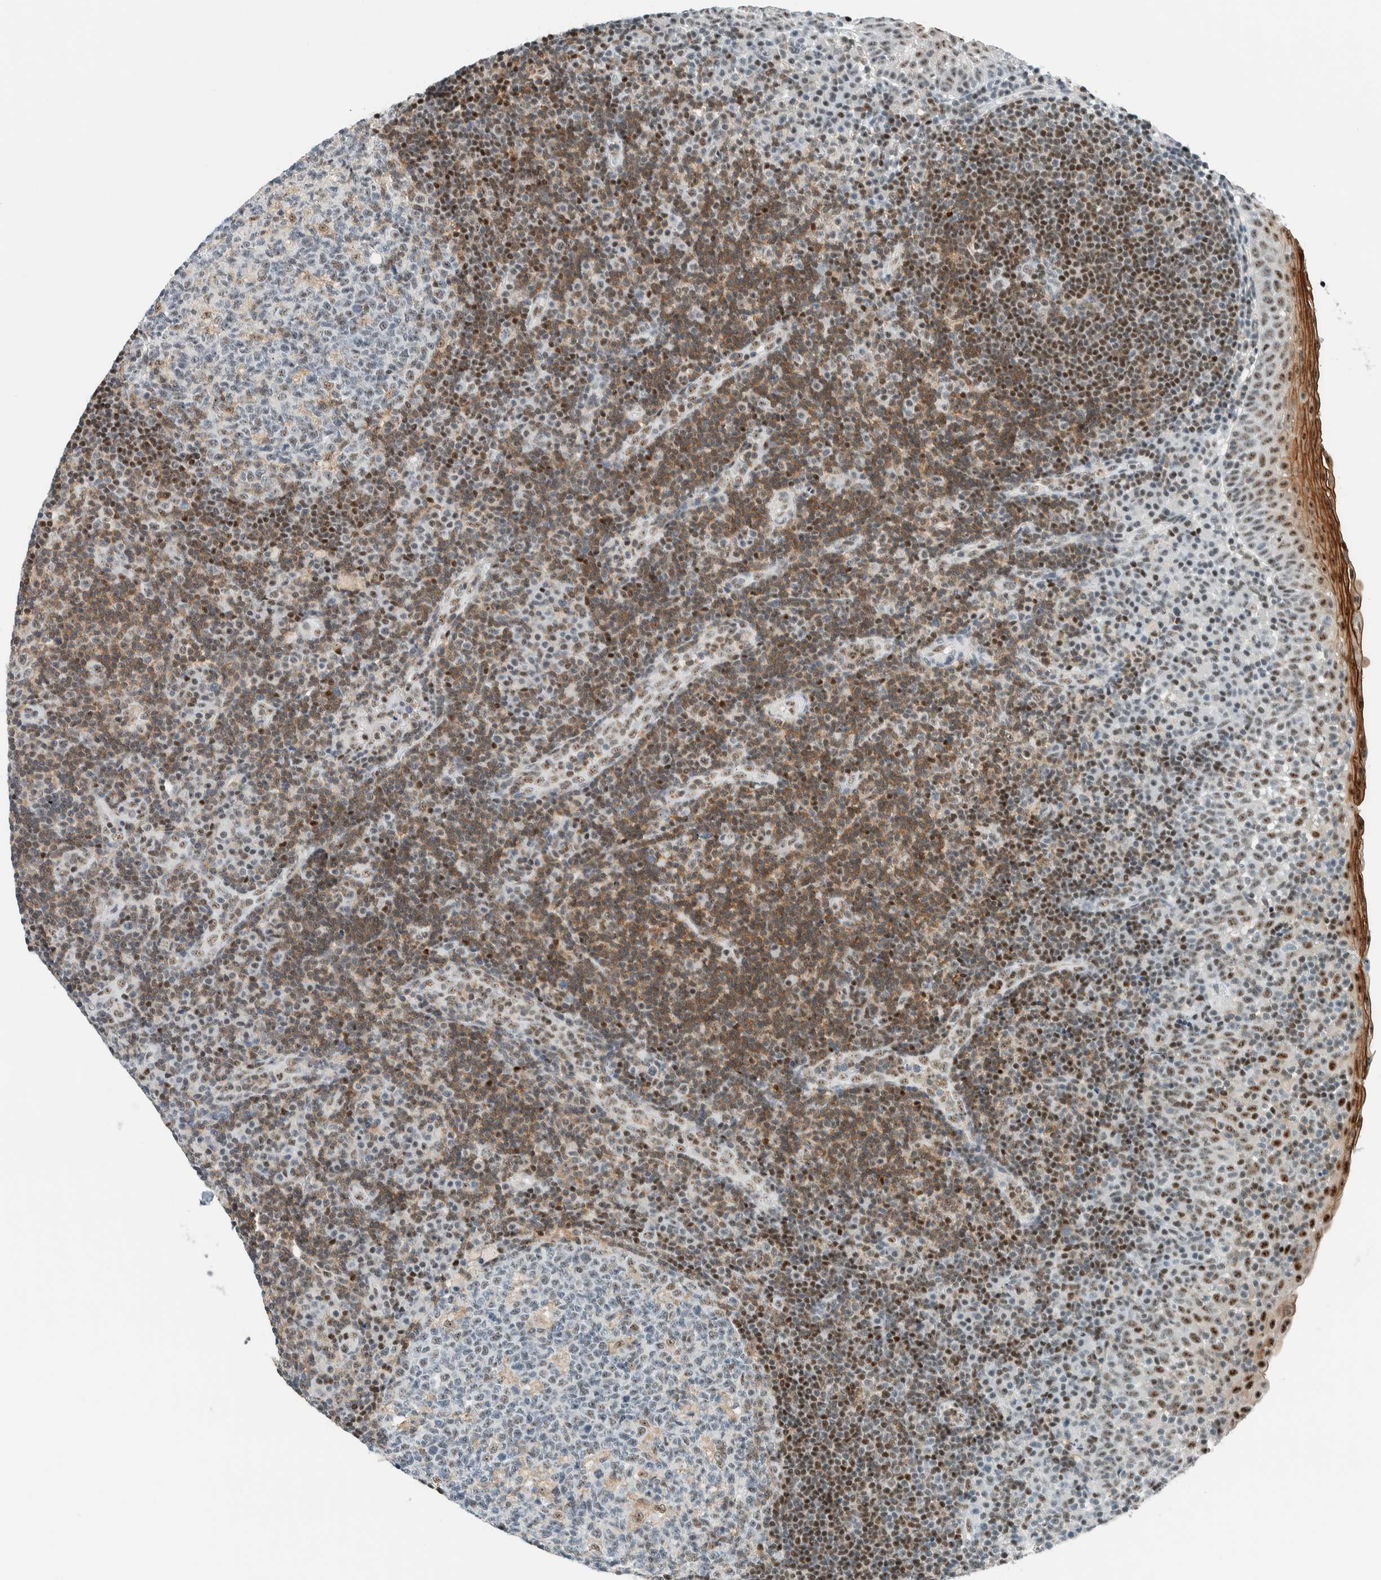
{"staining": {"intensity": "moderate", "quantity": "<25%", "location": "cytoplasmic/membranous,nuclear"}, "tissue": "tonsil", "cell_type": "Germinal center cells", "image_type": "normal", "snomed": [{"axis": "morphology", "description": "Normal tissue, NOS"}, {"axis": "topography", "description": "Tonsil"}], "caption": "Human tonsil stained for a protein (brown) exhibits moderate cytoplasmic/membranous,nuclear positive positivity in about <25% of germinal center cells.", "gene": "CYSRT1", "patient": {"sex": "female", "age": 40}}